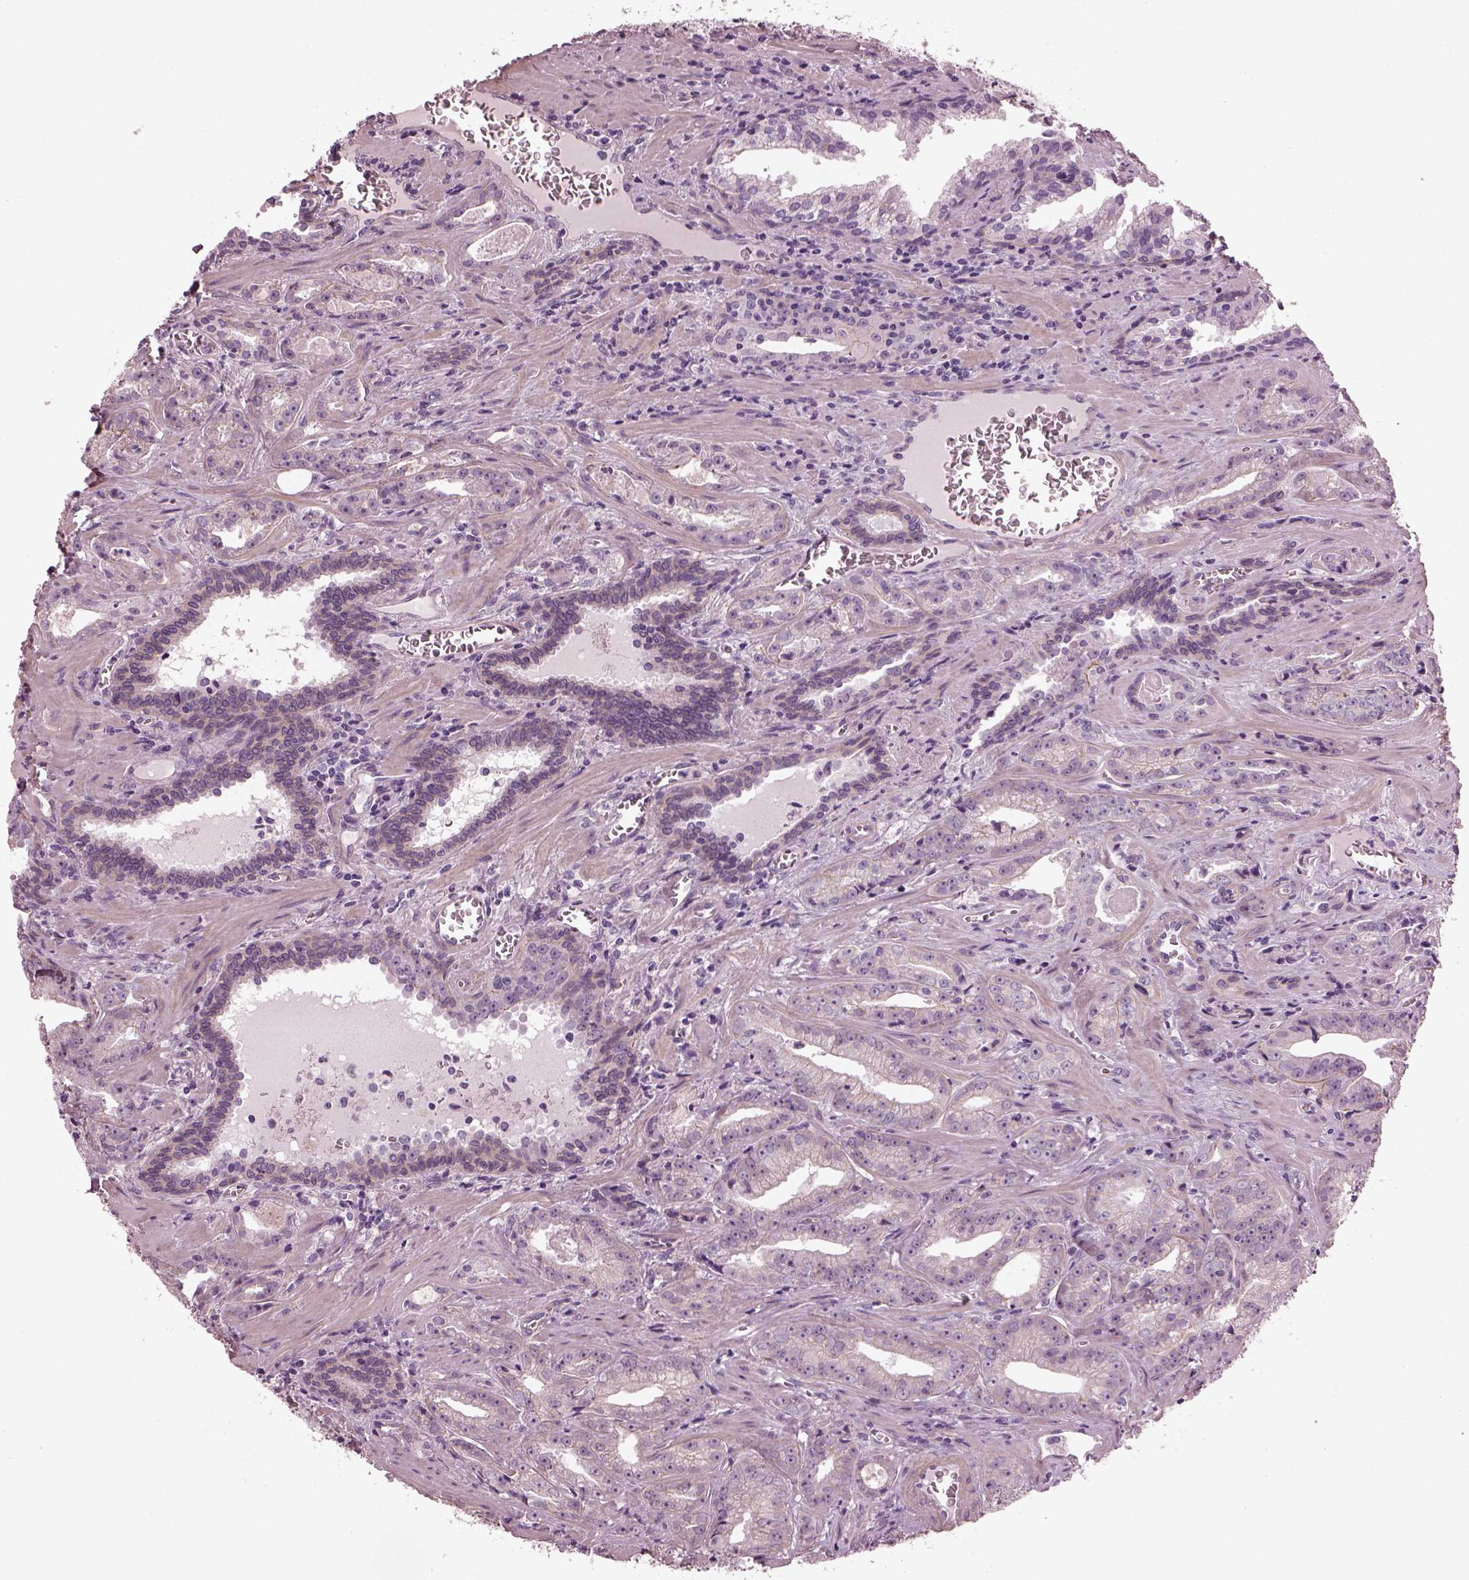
{"staining": {"intensity": "negative", "quantity": "none", "location": "none"}, "tissue": "prostate cancer", "cell_type": "Tumor cells", "image_type": "cancer", "snomed": [{"axis": "morphology", "description": "Adenocarcinoma, High grade"}, {"axis": "topography", "description": "Prostate"}], "caption": "Immunohistochemistry (IHC) of human prostate high-grade adenocarcinoma exhibits no staining in tumor cells.", "gene": "BFSP1", "patient": {"sex": "male", "age": 68}}